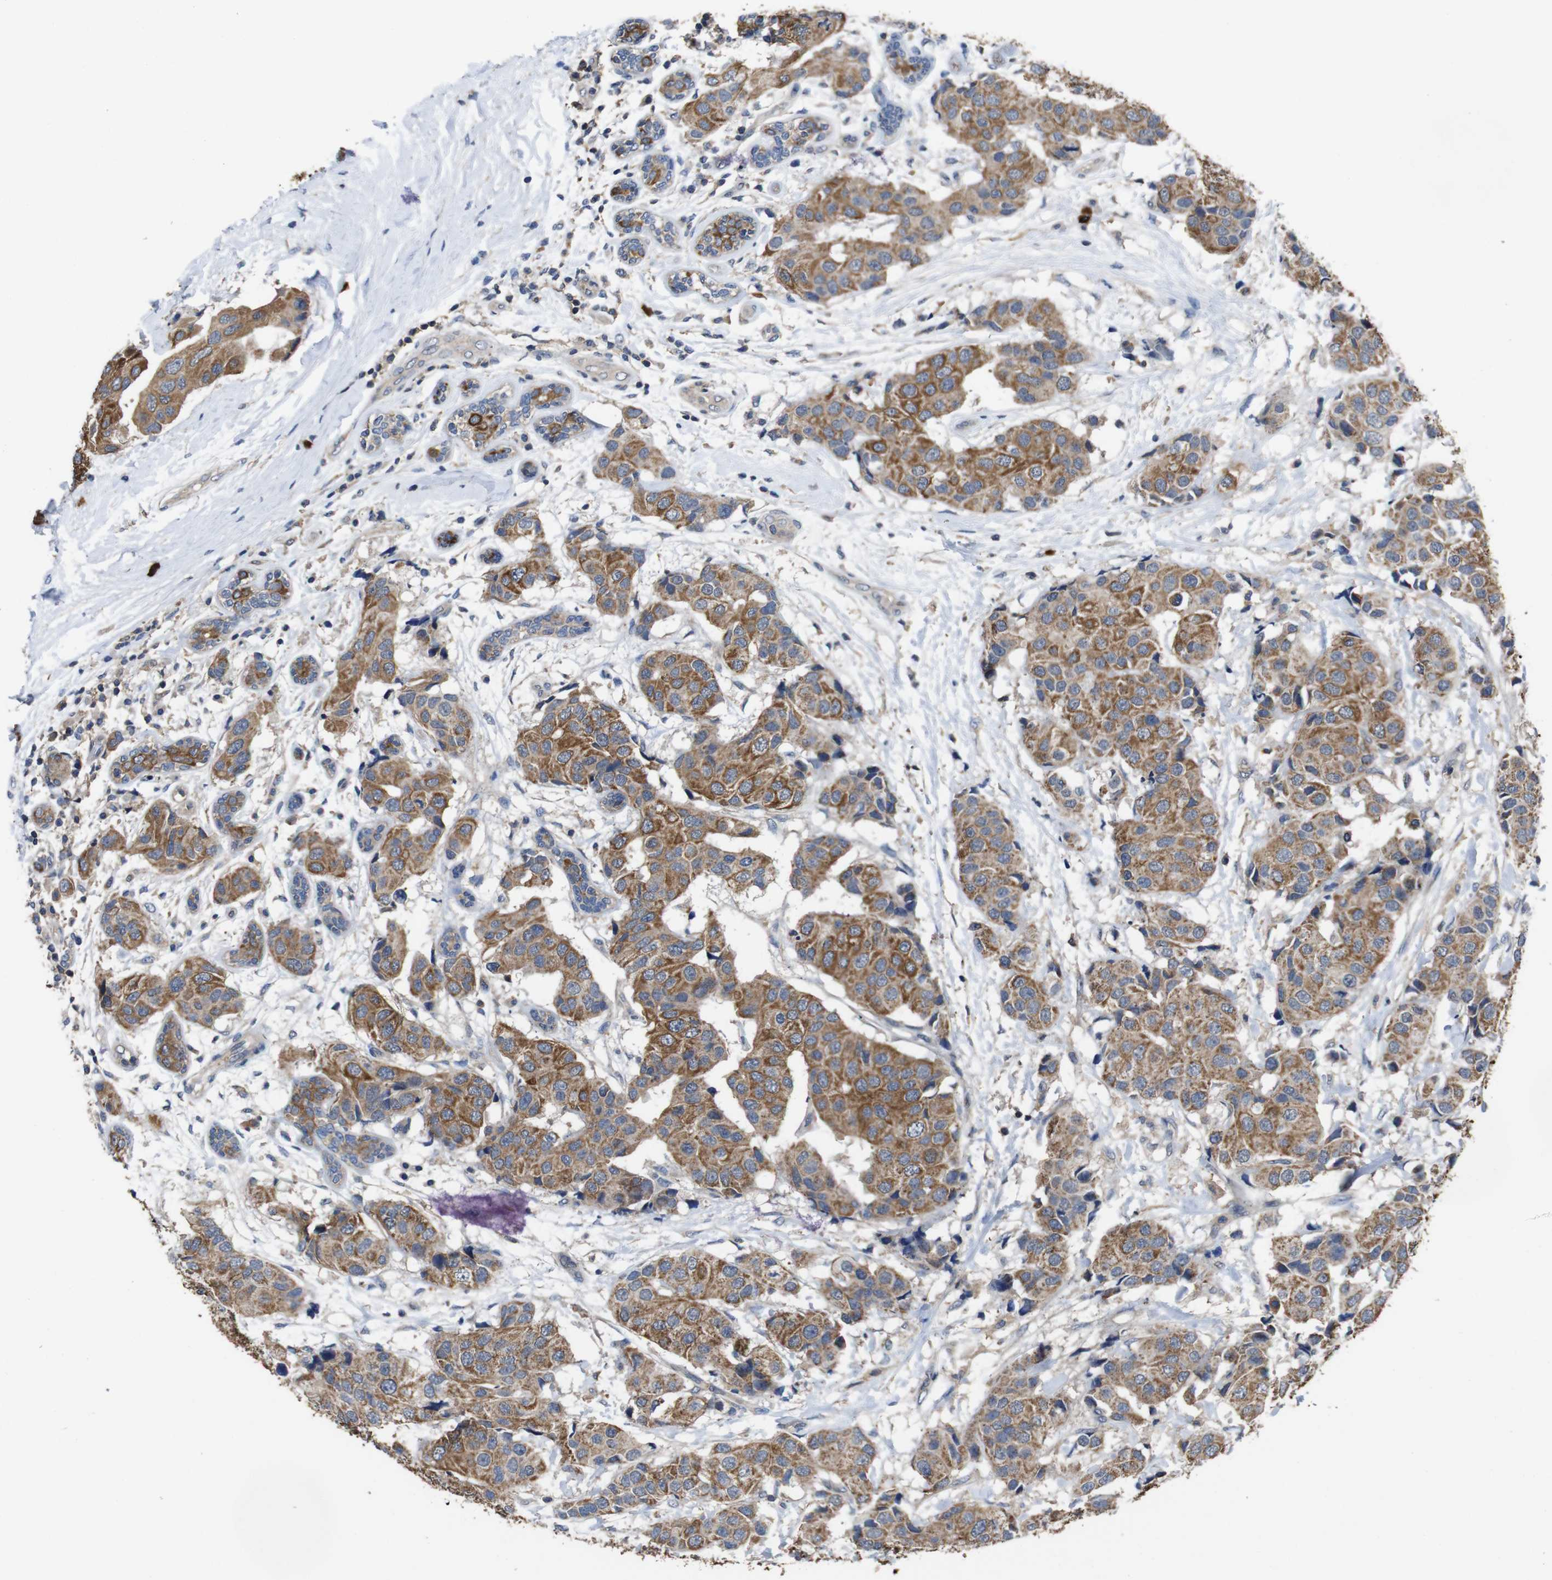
{"staining": {"intensity": "moderate", "quantity": ">75%", "location": "cytoplasmic/membranous"}, "tissue": "breast cancer", "cell_type": "Tumor cells", "image_type": "cancer", "snomed": [{"axis": "morphology", "description": "Normal tissue, NOS"}, {"axis": "morphology", "description": "Duct carcinoma"}, {"axis": "topography", "description": "Breast"}], "caption": "Tumor cells show medium levels of moderate cytoplasmic/membranous expression in about >75% of cells in intraductal carcinoma (breast). Immunohistochemistry (ihc) stains the protein in brown and the nuclei are stained blue.", "gene": "GLIPR1", "patient": {"sex": "female", "age": 39}}